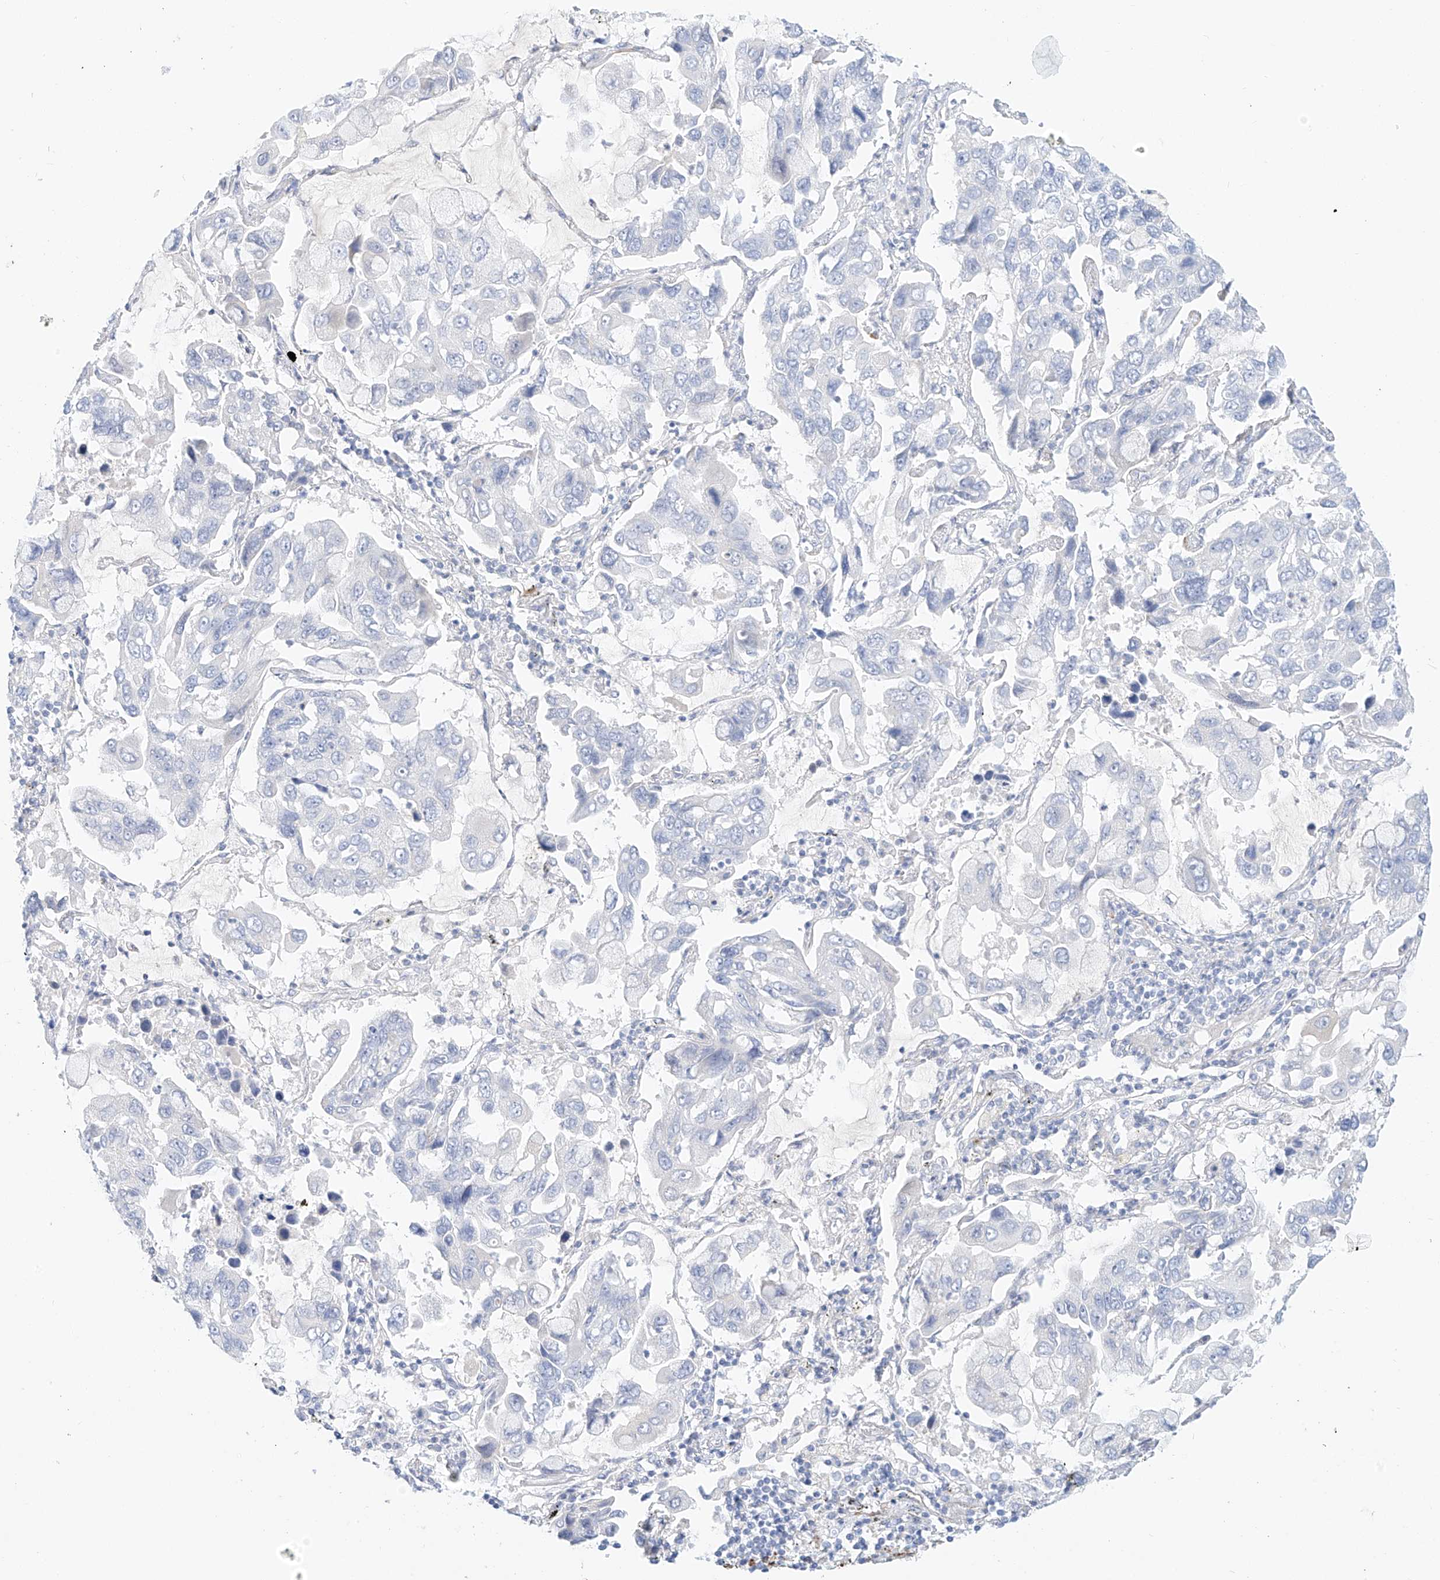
{"staining": {"intensity": "negative", "quantity": "none", "location": "none"}, "tissue": "lung cancer", "cell_type": "Tumor cells", "image_type": "cancer", "snomed": [{"axis": "morphology", "description": "Adenocarcinoma, NOS"}, {"axis": "topography", "description": "Lung"}], "caption": "Immunohistochemistry (IHC) micrograph of neoplastic tissue: lung adenocarcinoma stained with DAB (3,3'-diaminobenzidine) displays no significant protein staining in tumor cells.", "gene": "ST3GAL5", "patient": {"sex": "male", "age": 64}}